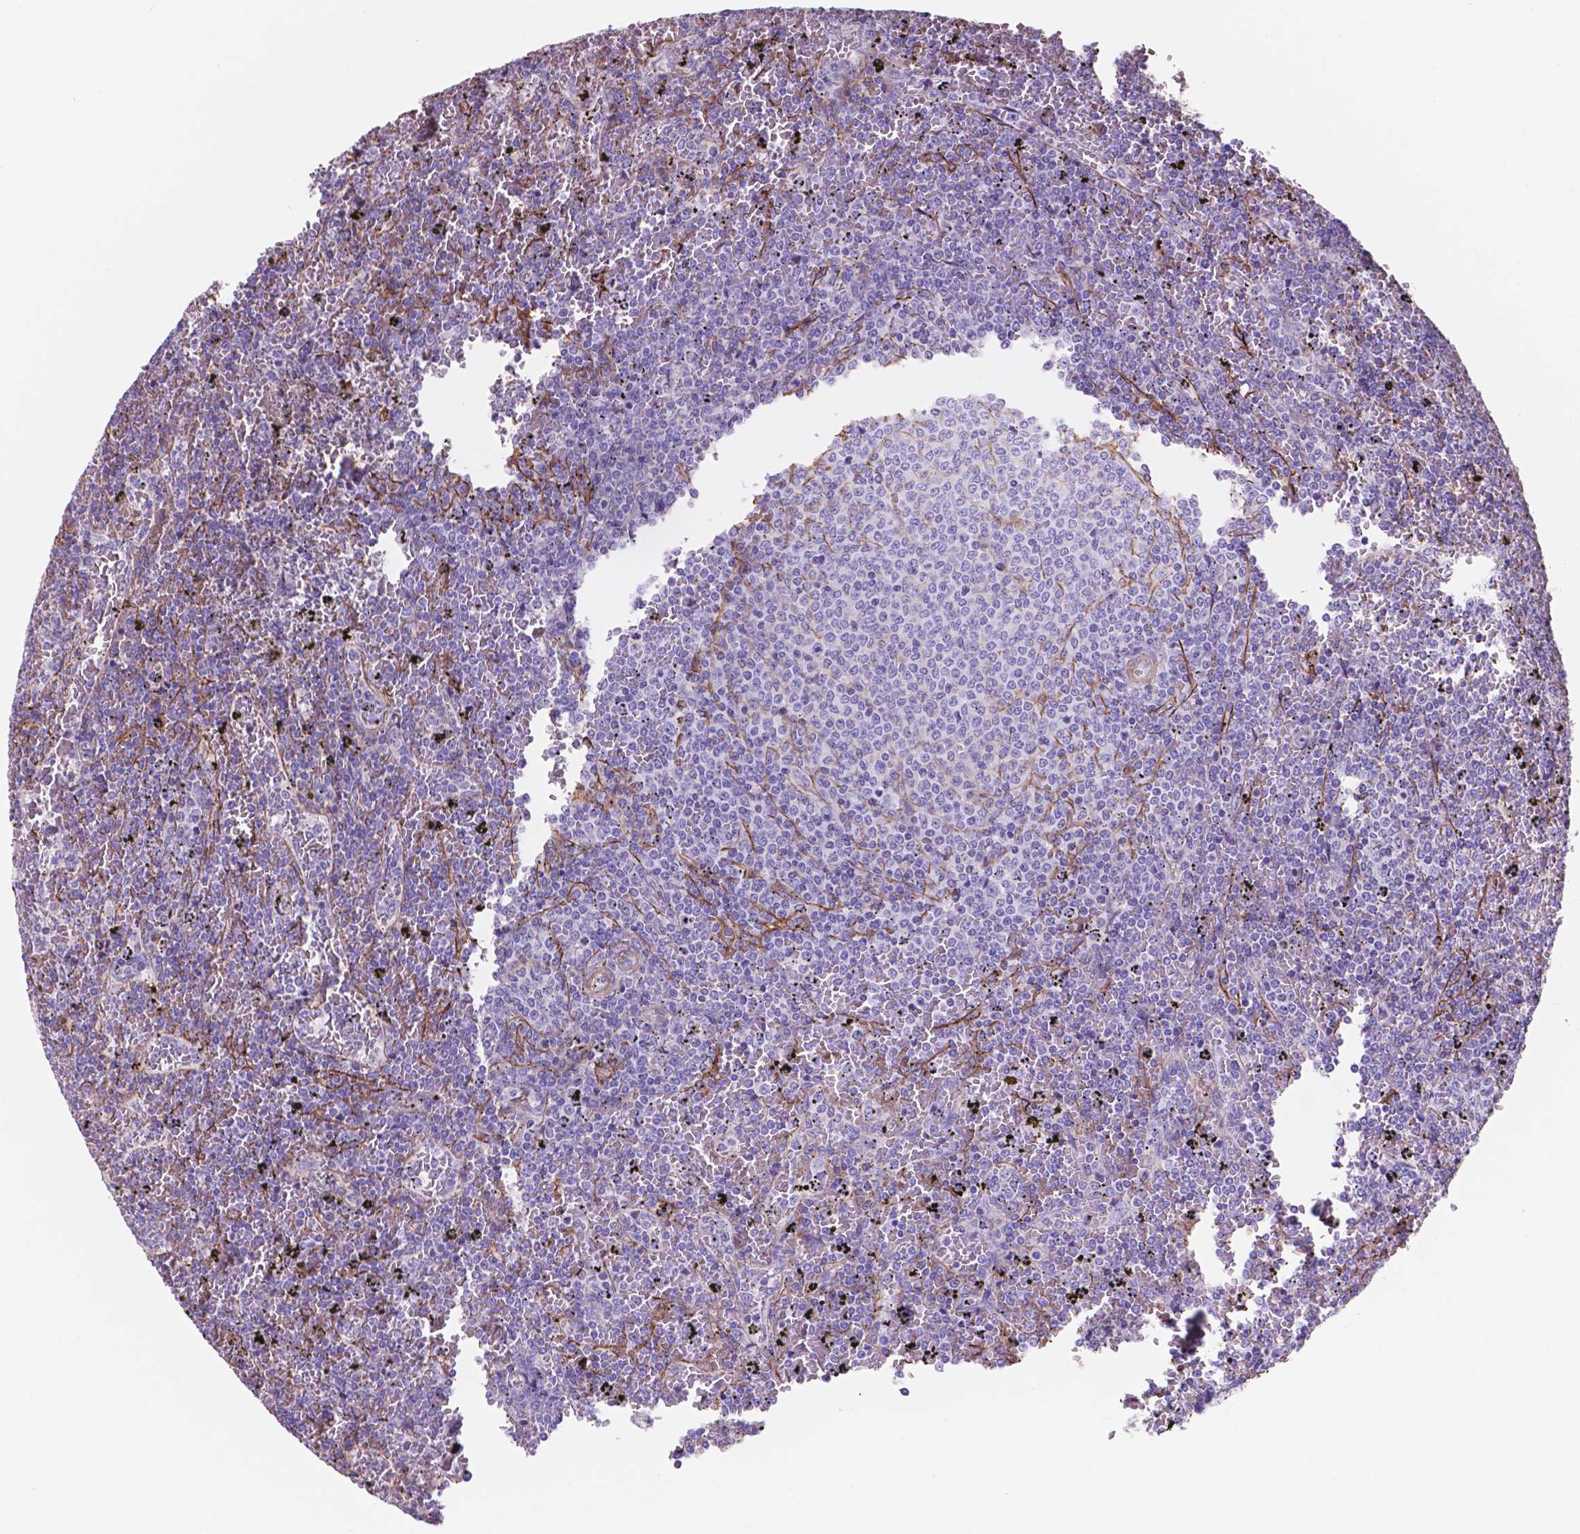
{"staining": {"intensity": "negative", "quantity": "none", "location": "none"}, "tissue": "lymphoma", "cell_type": "Tumor cells", "image_type": "cancer", "snomed": [{"axis": "morphology", "description": "Malignant lymphoma, non-Hodgkin's type, Low grade"}, {"axis": "topography", "description": "Spleen"}], "caption": "A histopathology image of malignant lymphoma, non-Hodgkin's type (low-grade) stained for a protein displays no brown staining in tumor cells.", "gene": "TOR2A", "patient": {"sex": "female", "age": 77}}